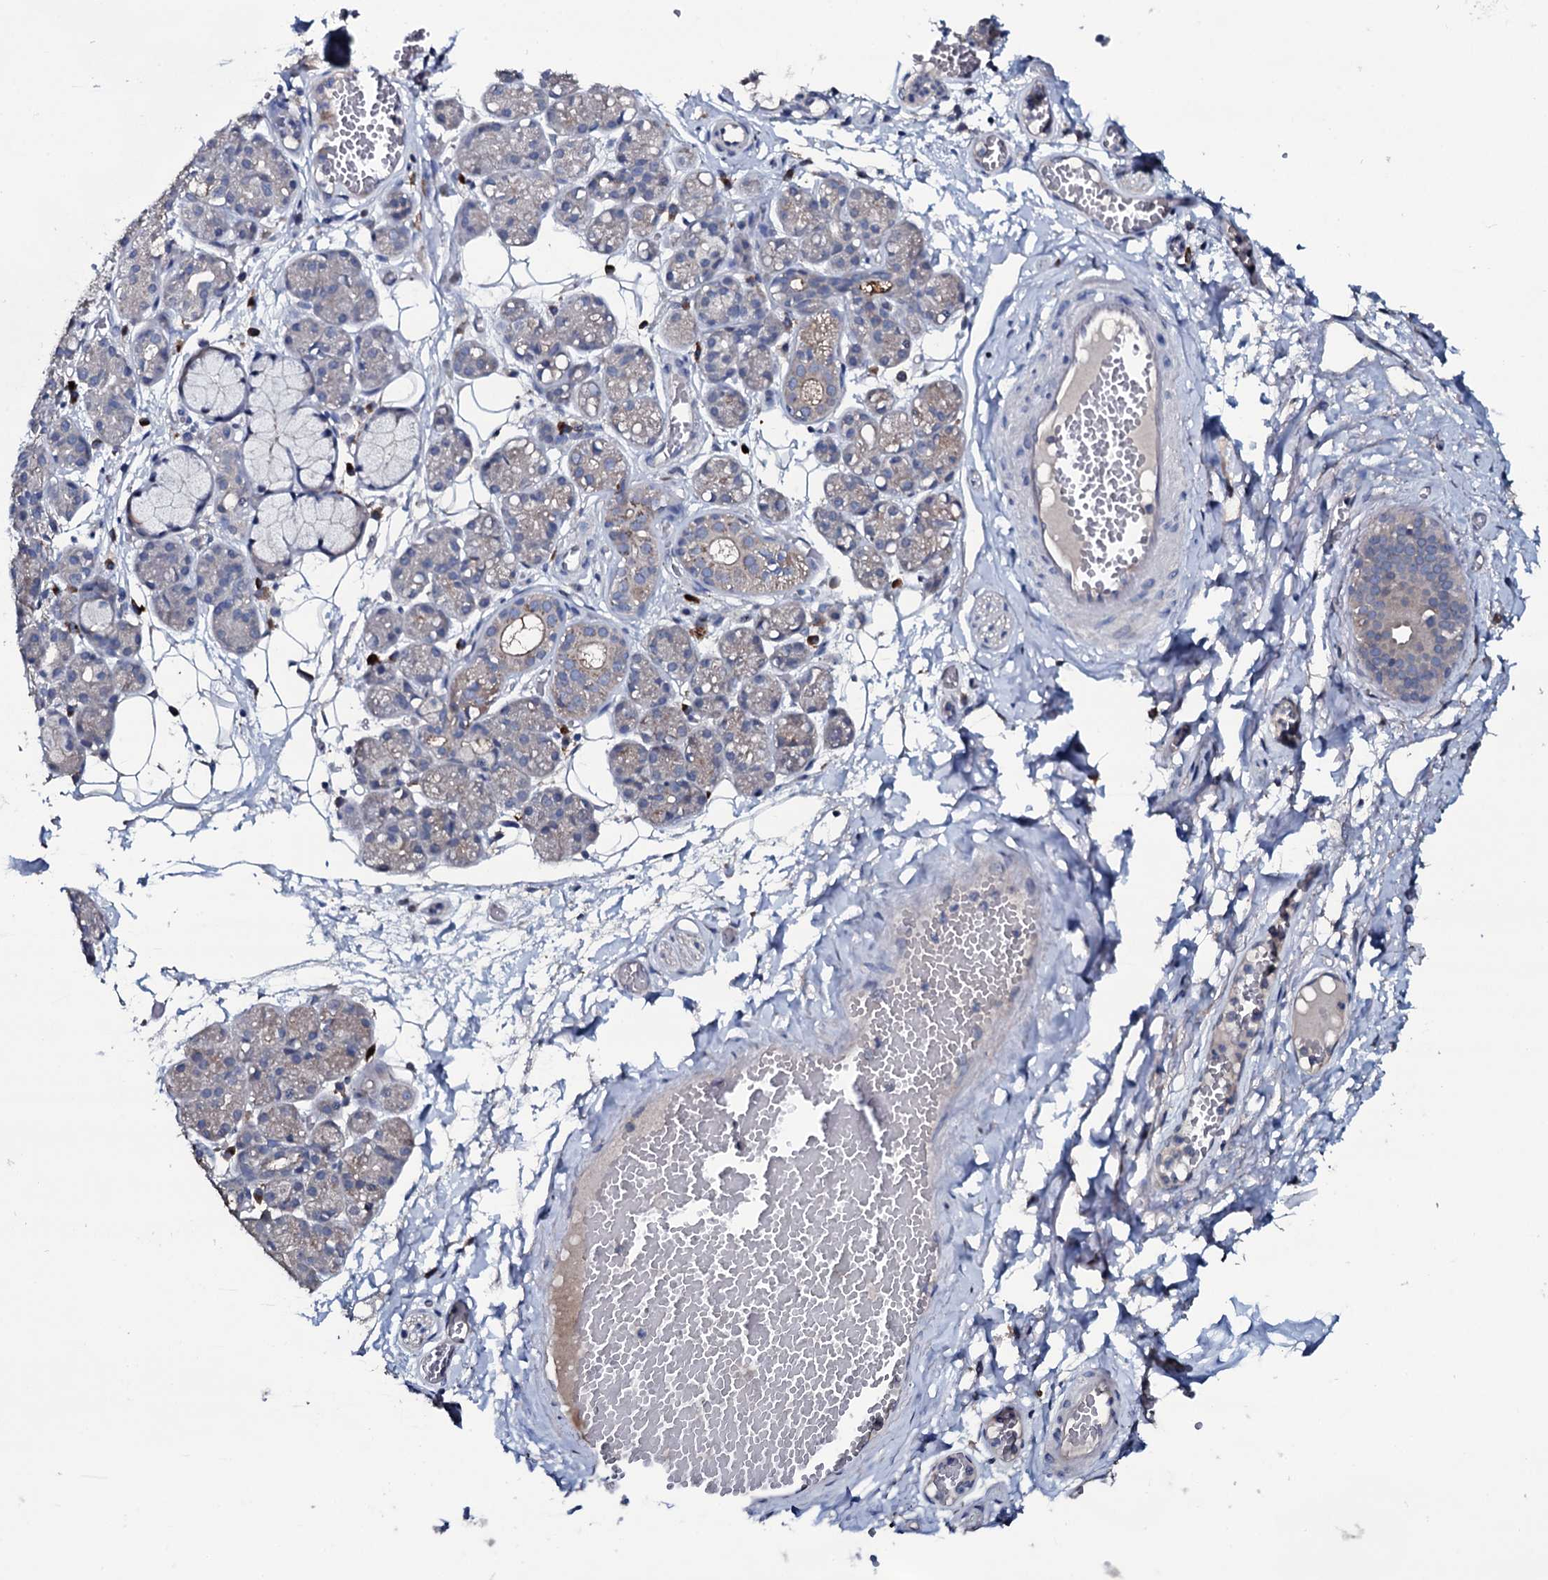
{"staining": {"intensity": "weak", "quantity": "<25%", "location": "cytoplasmic/membranous"}, "tissue": "salivary gland", "cell_type": "Glandular cells", "image_type": "normal", "snomed": [{"axis": "morphology", "description": "Normal tissue, NOS"}, {"axis": "topography", "description": "Salivary gland"}], "caption": "A micrograph of human salivary gland is negative for staining in glandular cells. (DAB (3,3'-diaminobenzidine) IHC visualized using brightfield microscopy, high magnification).", "gene": "IL12B", "patient": {"sex": "male", "age": 63}}